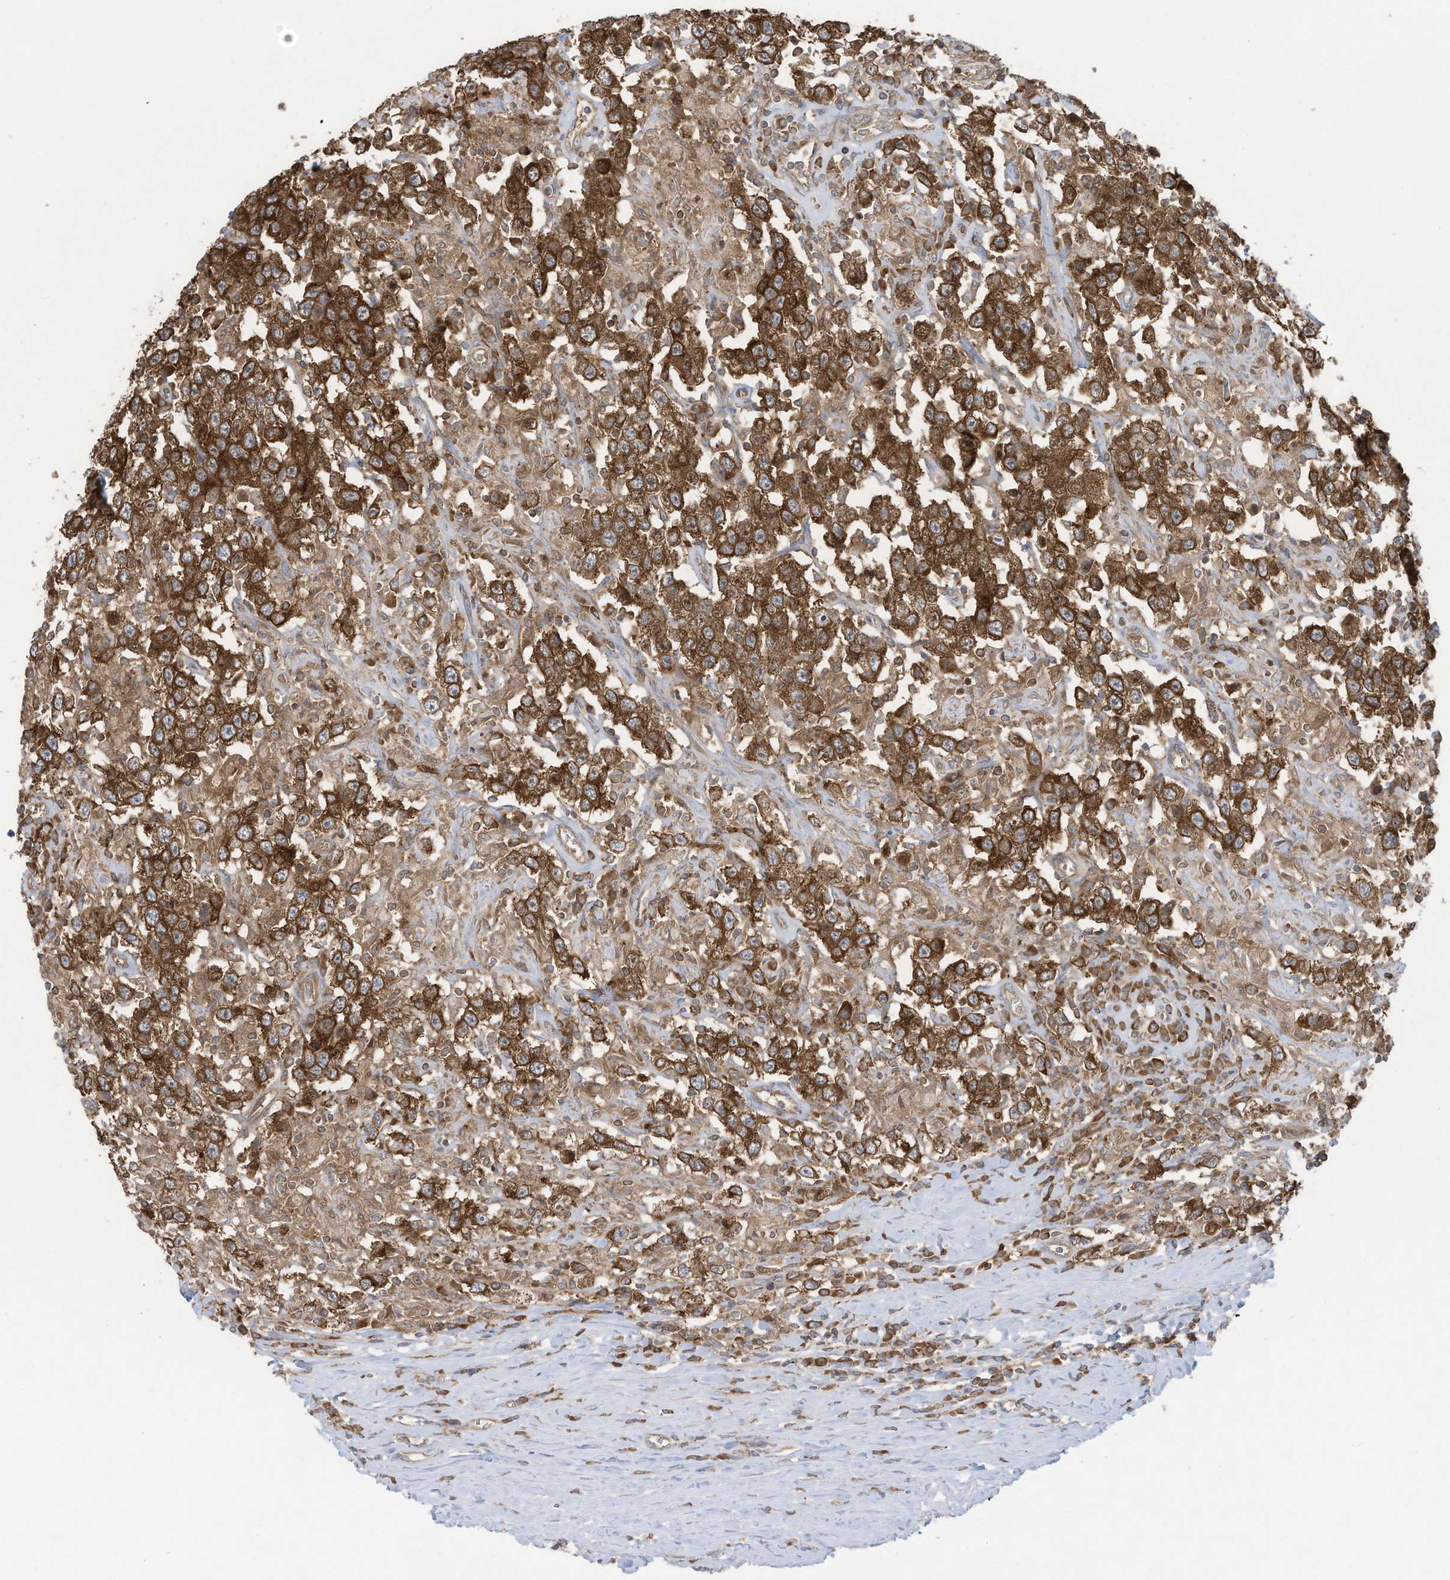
{"staining": {"intensity": "strong", "quantity": ">75%", "location": "cytoplasmic/membranous,nuclear"}, "tissue": "testis cancer", "cell_type": "Tumor cells", "image_type": "cancer", "snomed": [{"axis": "morphology", "description": "Seminoma, NOS"}, {"axis": "topography", "description": "Testis"}], "caption": "Protein expression analysis of human testis cancer (seminoma) reveals strong cytoplasmic/membranous and nuclear positivity in about >75% of tumor cells. (Brightfield microscopy of DAB IHC at high magnification).", "gene": "OLA1", "patient": {"sex": "male", "age": 41}}